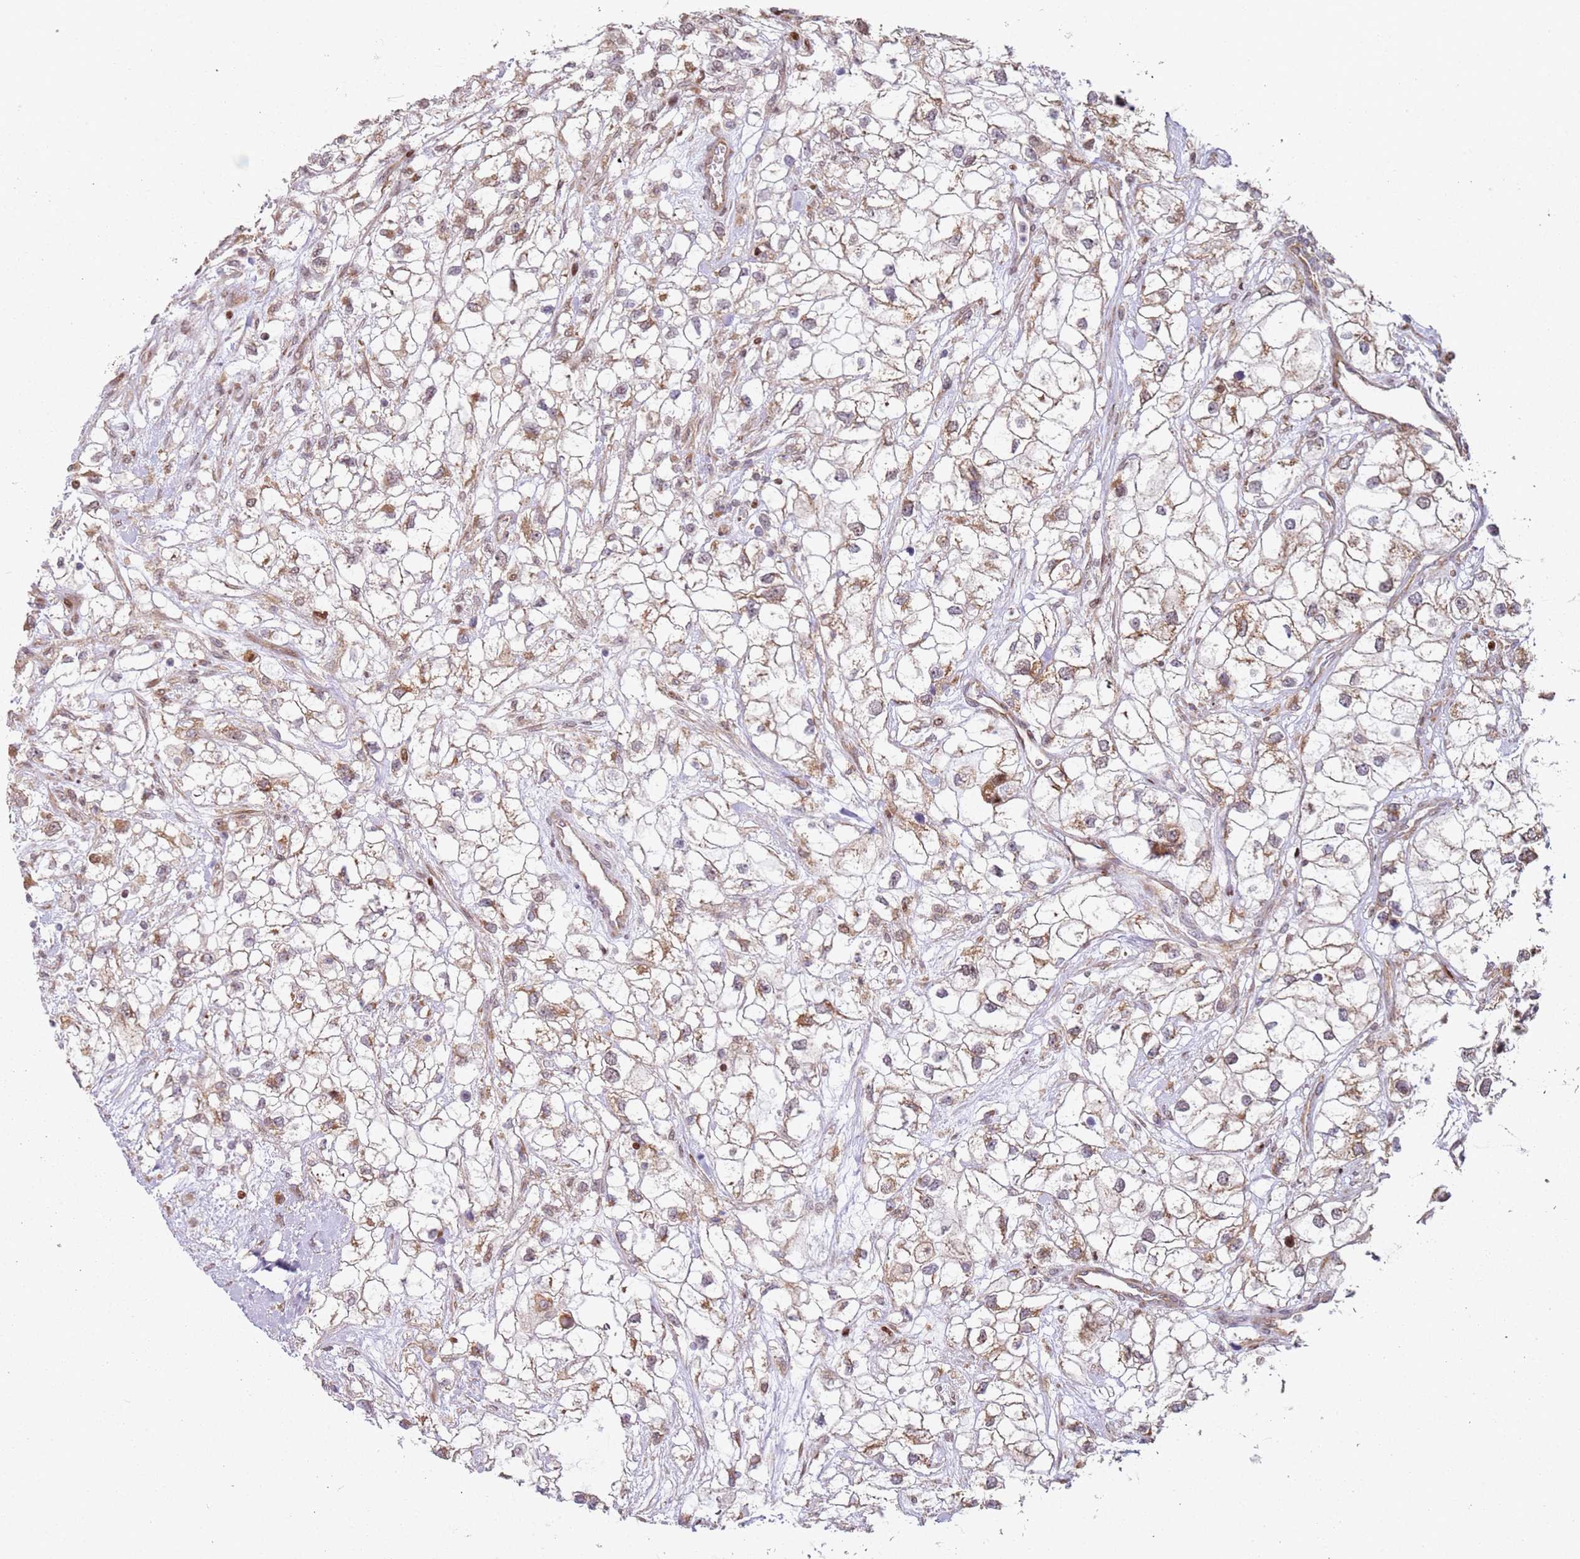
{"staining": {"intensity": "moderate", "quantity": ">75%", "location": "cytoplasmic/membranous"}, "tissue": "renal cancer", "cell_type": "Tumor cells", "image_type": "cancer", "snomed": [{"axis": "morphology", "description": "Adenocarcinoma, NOS"}, {"axis": "topography", "description": "Kidney"}], "caption": "The micrograph displays immunohistochemical staining of renal cancer. There is moderate cytoplasmic/membranous positivity is seen in approximately >75% of tumor cells. The protein is shown in brown color, while the nuclei are stained blue.", "gene": "HNRNPLL", "patient": {"sex": "male", "age": 59}}